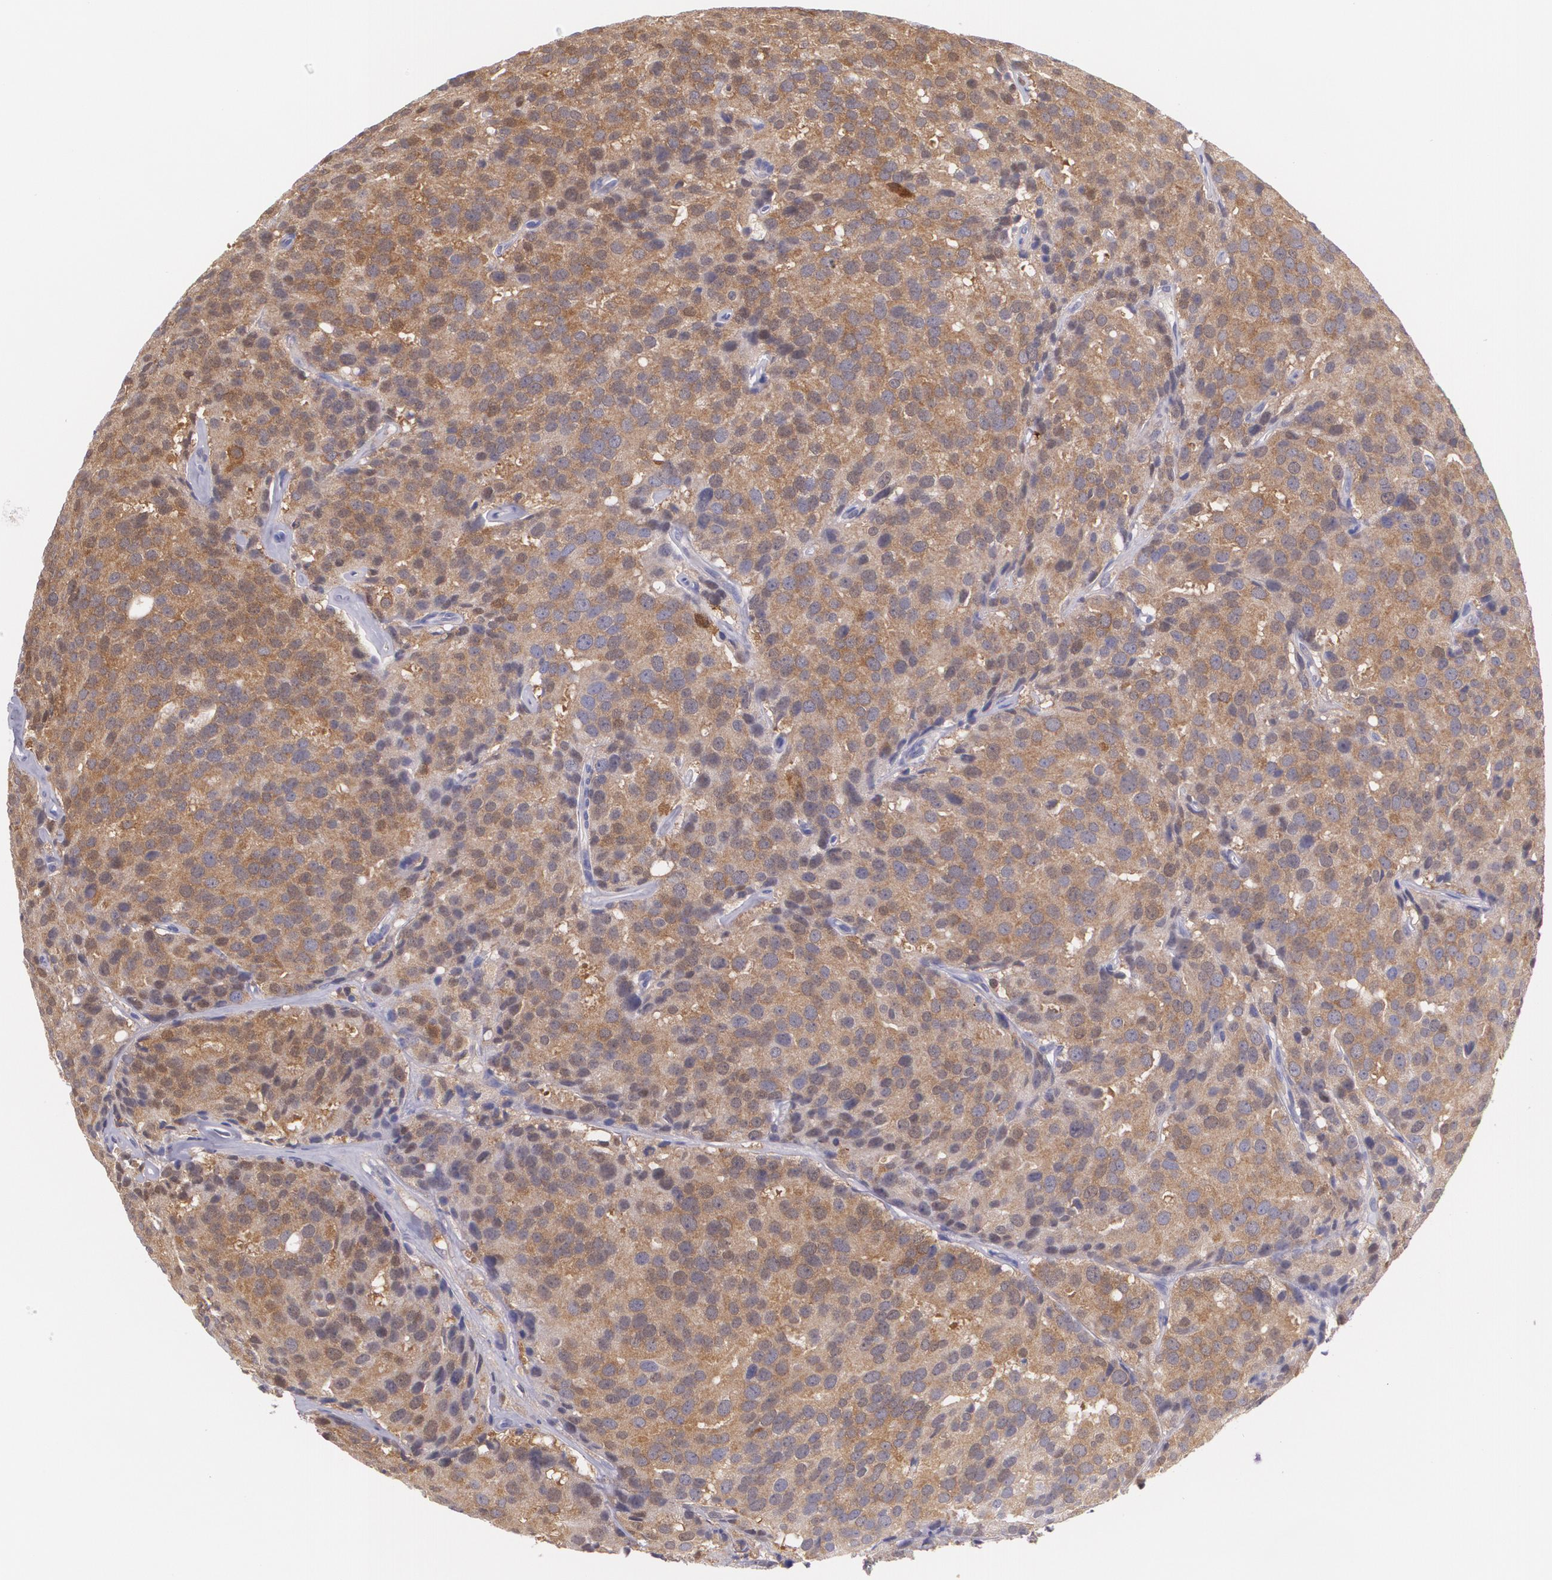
{"staining": {"intensity": "strong", "quantity": ">75%", "location": "cytoplasmic/membranous"}, "tissue": "prostate cancer", "cell_type": "Tumor cells", "image_type": "cancer", "snomed": [{"axis": "morphology", "description": "Adenocarcinoma, High grade"}, {"axis": "topography", "description": "Prostate"}], "caption": "Brown immunohistochemical staining in high-grade adenocarcinoma (prostate) displays strong cytoplasmic/membranous positivity in approximately >75% of tumor cells.", "gene": "HSPH1", "patient": {"sex": "male", "age": 64}}